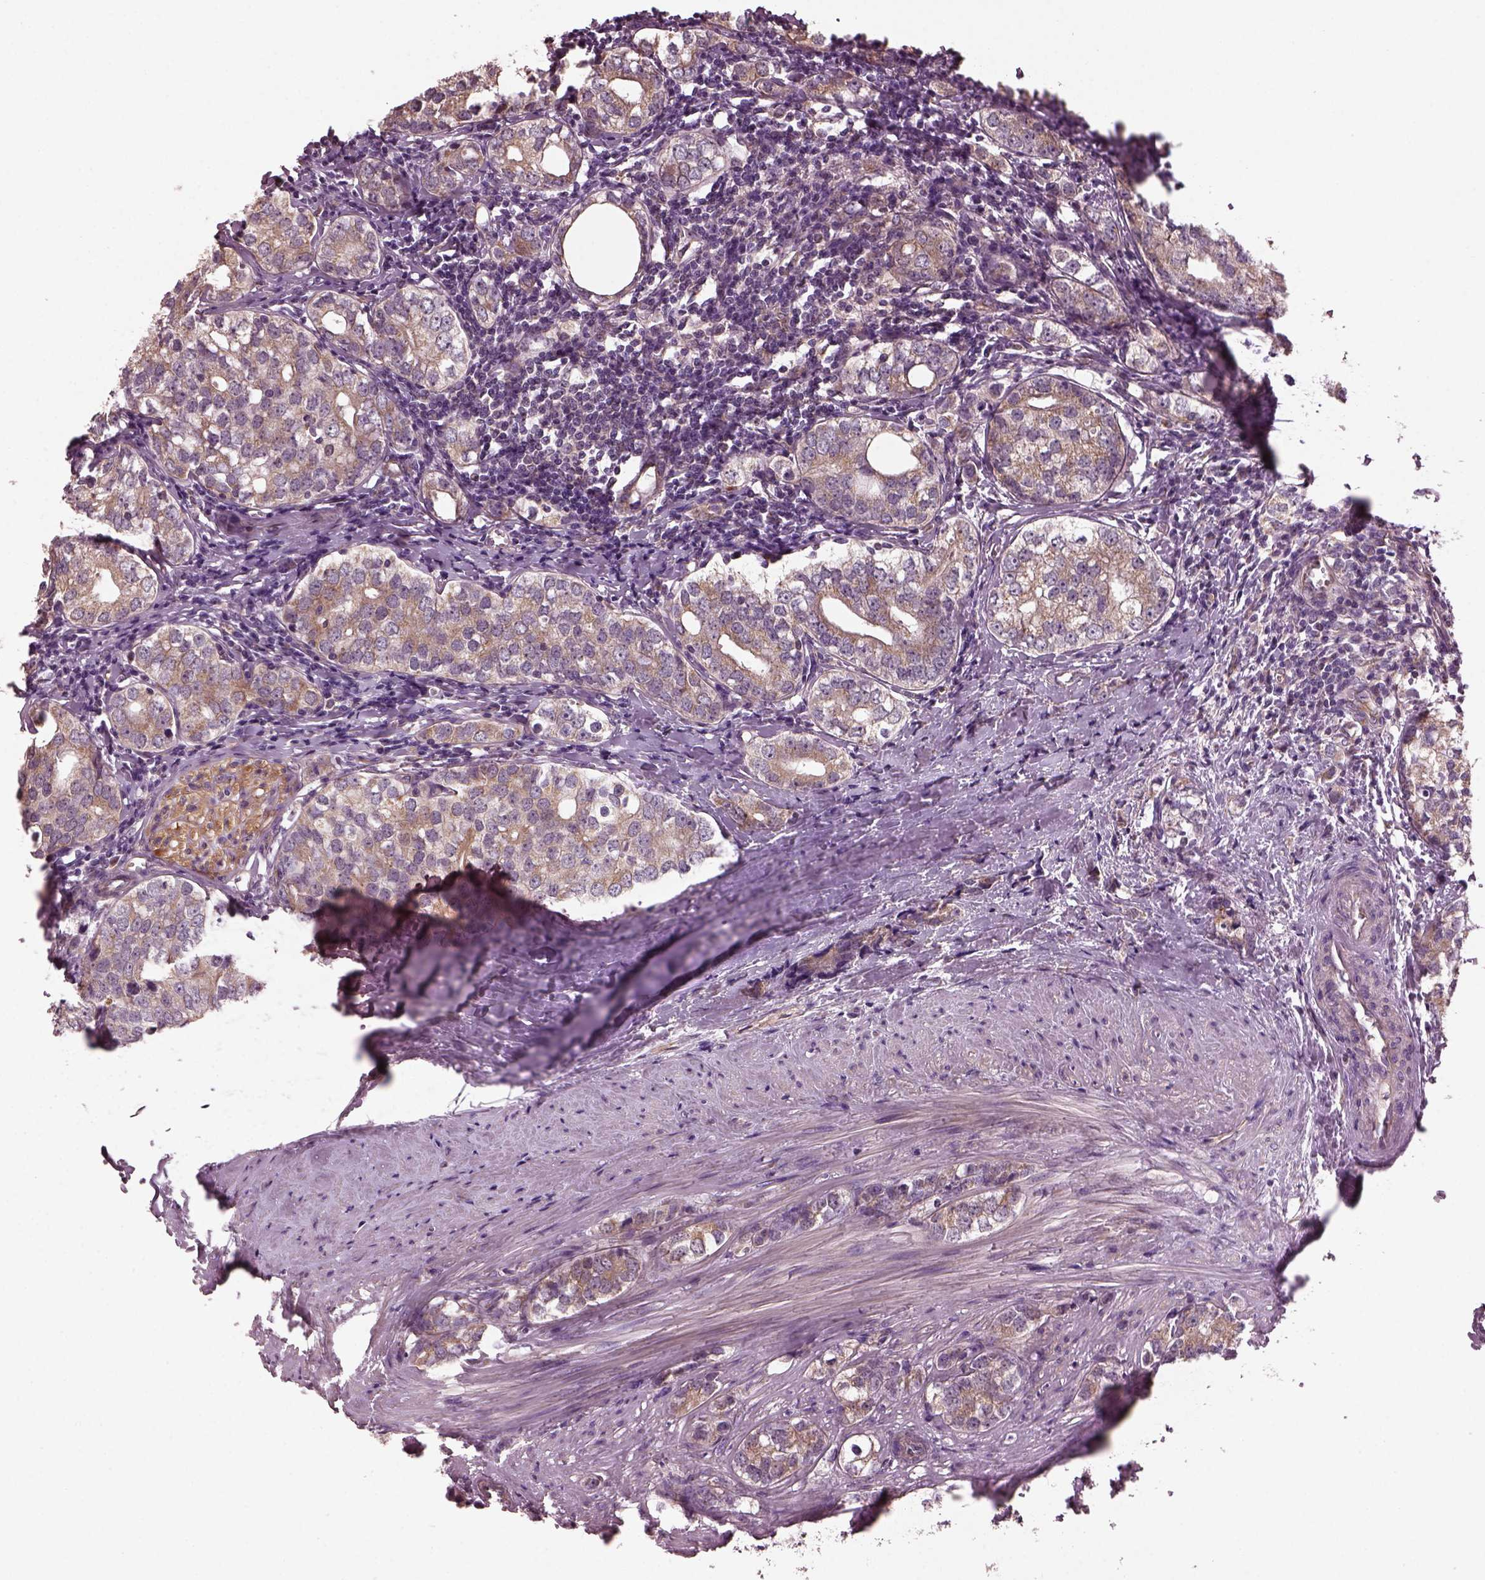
{"staining": {"intensity": "weak", "quantity": "25%-75%", "location": "cytoplasmic/membranous"}, "tissue": "prostate cancer", "cell_type": "Tumor cells", "image_type": "cancer", "snomed": [{"axis": "morphology", "description": "Adenocarcinoma, NOS"}, {"axis": "topography", "description": "Prostate and seminal vesicle, NOS"}], "caption": "Protein staining displays weak cytoplasmic/membranous staining in approximately 25%-75% of tumor cells in prostate adenocarcinoma.", "gene": "RUFY3", "patient": {"sex": "male", "age": 63}}